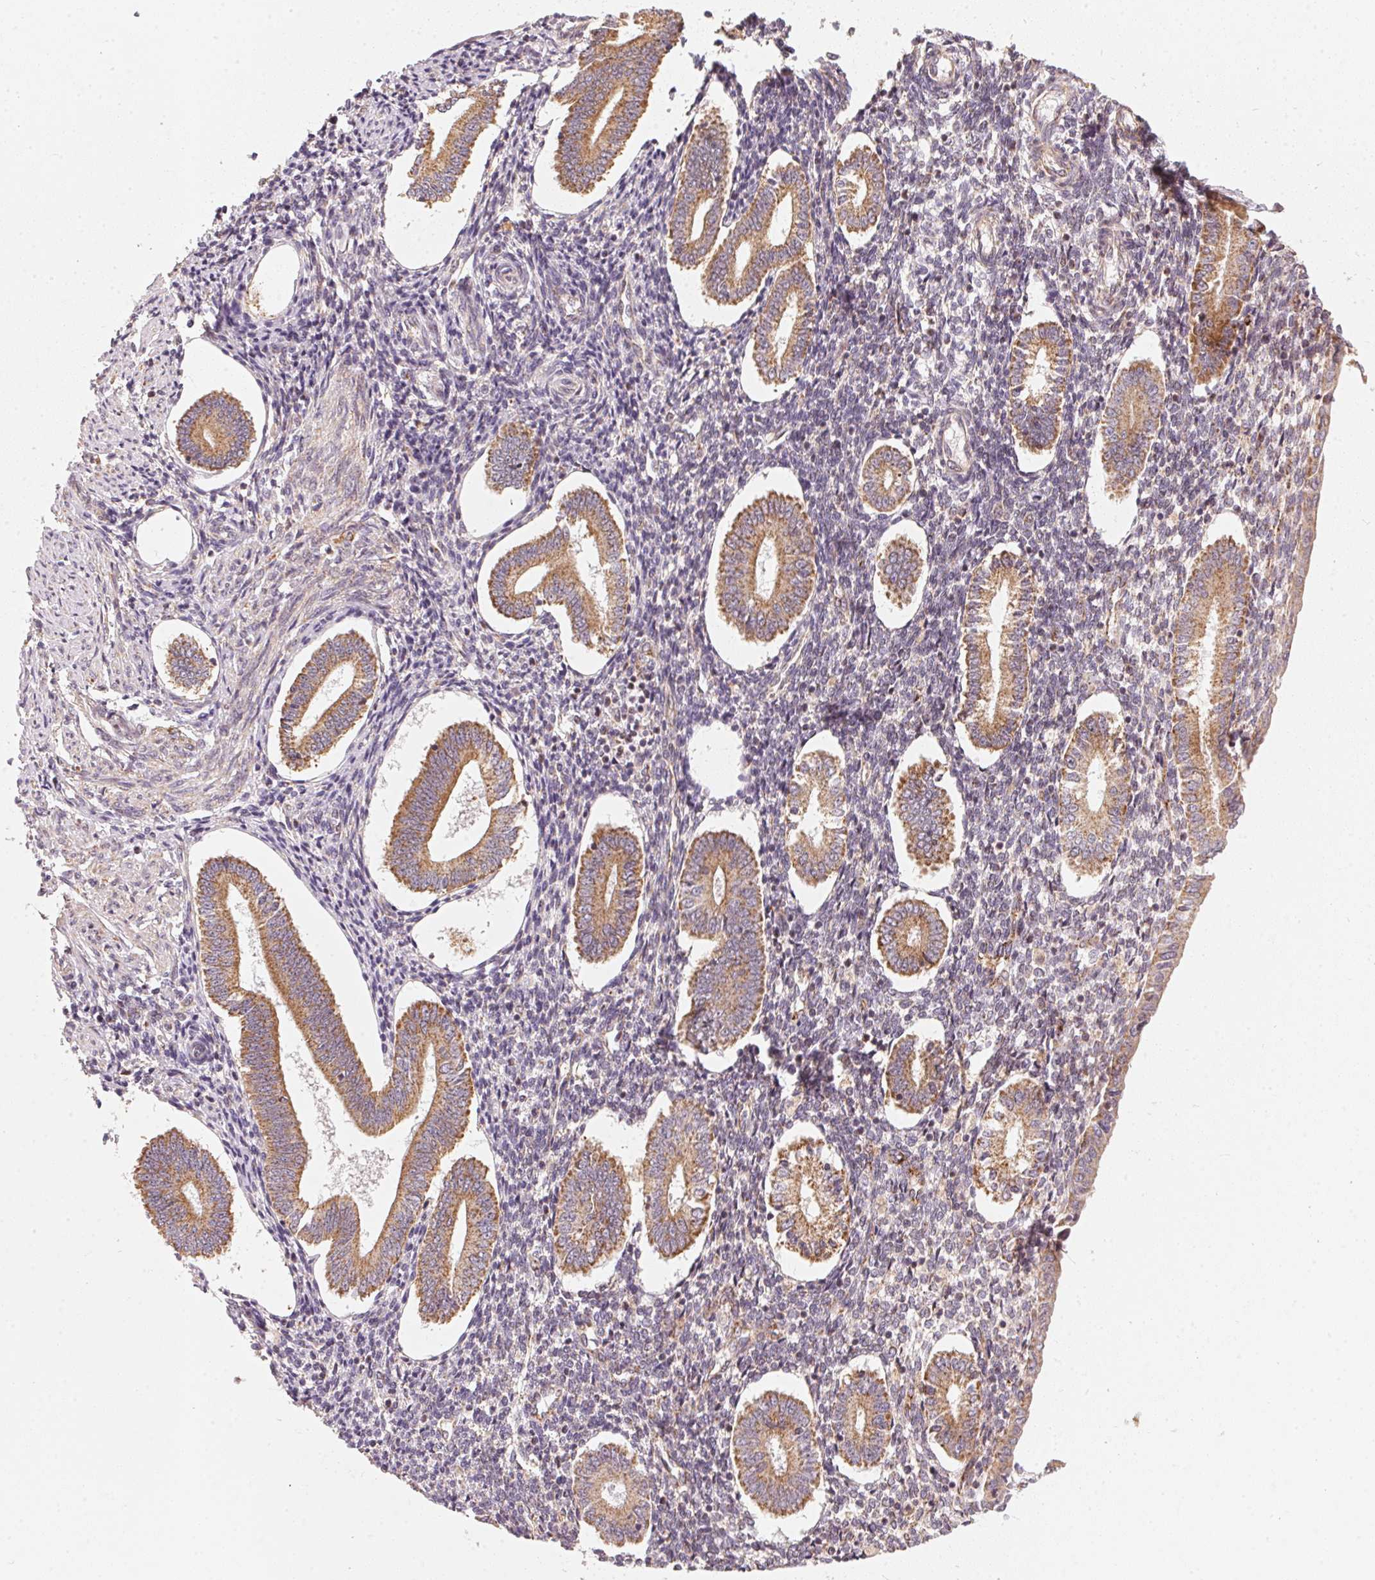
{"staining": {"intensity": "weak", "quantity": "<25%", "location": "cytoplasmic/membranous"}, "tissue": "endometrium", "cell_type": "Cells in endometrial stroma", "image_type": "normal", "snomed": [{"axis": "morphology", "description": "Normal tissue, NOS"}, {"axis": "topography", "description": "Endometrium"}], "caption": "High magnification brightfield microscopy of normal endometrium stained with DAB (3,3'-diaminobenzidine) (brown) and counterstained with hematoxylin (blue): cells in endometrial stroma show no significant expression.", "gene": "MATCAP1", "patient": {"sex": "female", "age": 40}}